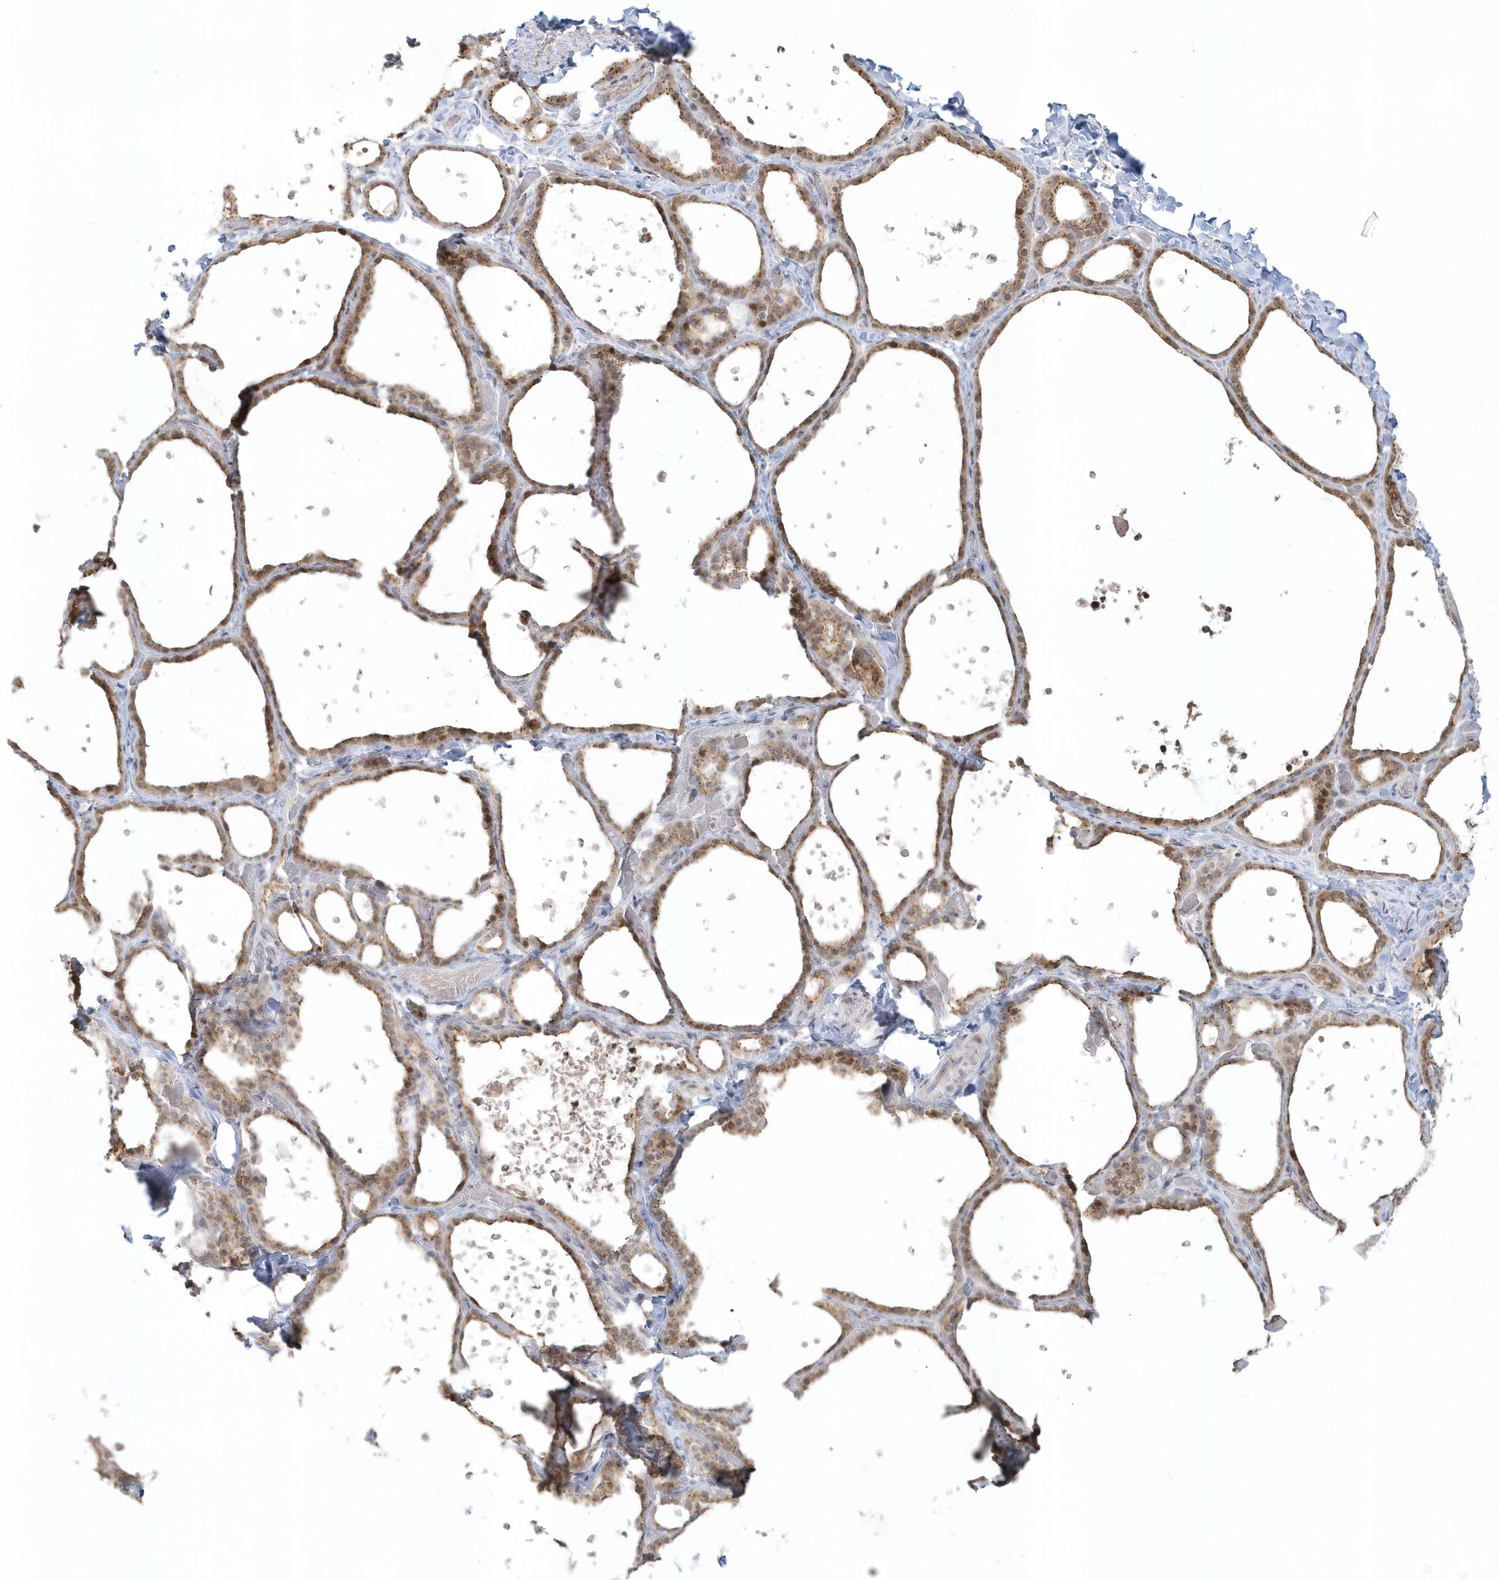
{"staining": {"intensity": "moderate", "quantity": ">75%", "location": "cytoplasmic/membranous"}, "tissue": "thyroid gland", "cell_type": "Glandular cells", "image_type": "normal", "snomed": [{"axis": "morphology", "description": "Normal tissue, NOS"}, {"axis": "topography", "description": "Thyroid gland"}], "caption": "A brown stain shows moderate cytoplasmic/membranous staining of a protein in glandular cells of unremarkable human thyroid gland.", "gene": "DHFR", "patient": {"sex": "female", "age": 44}}